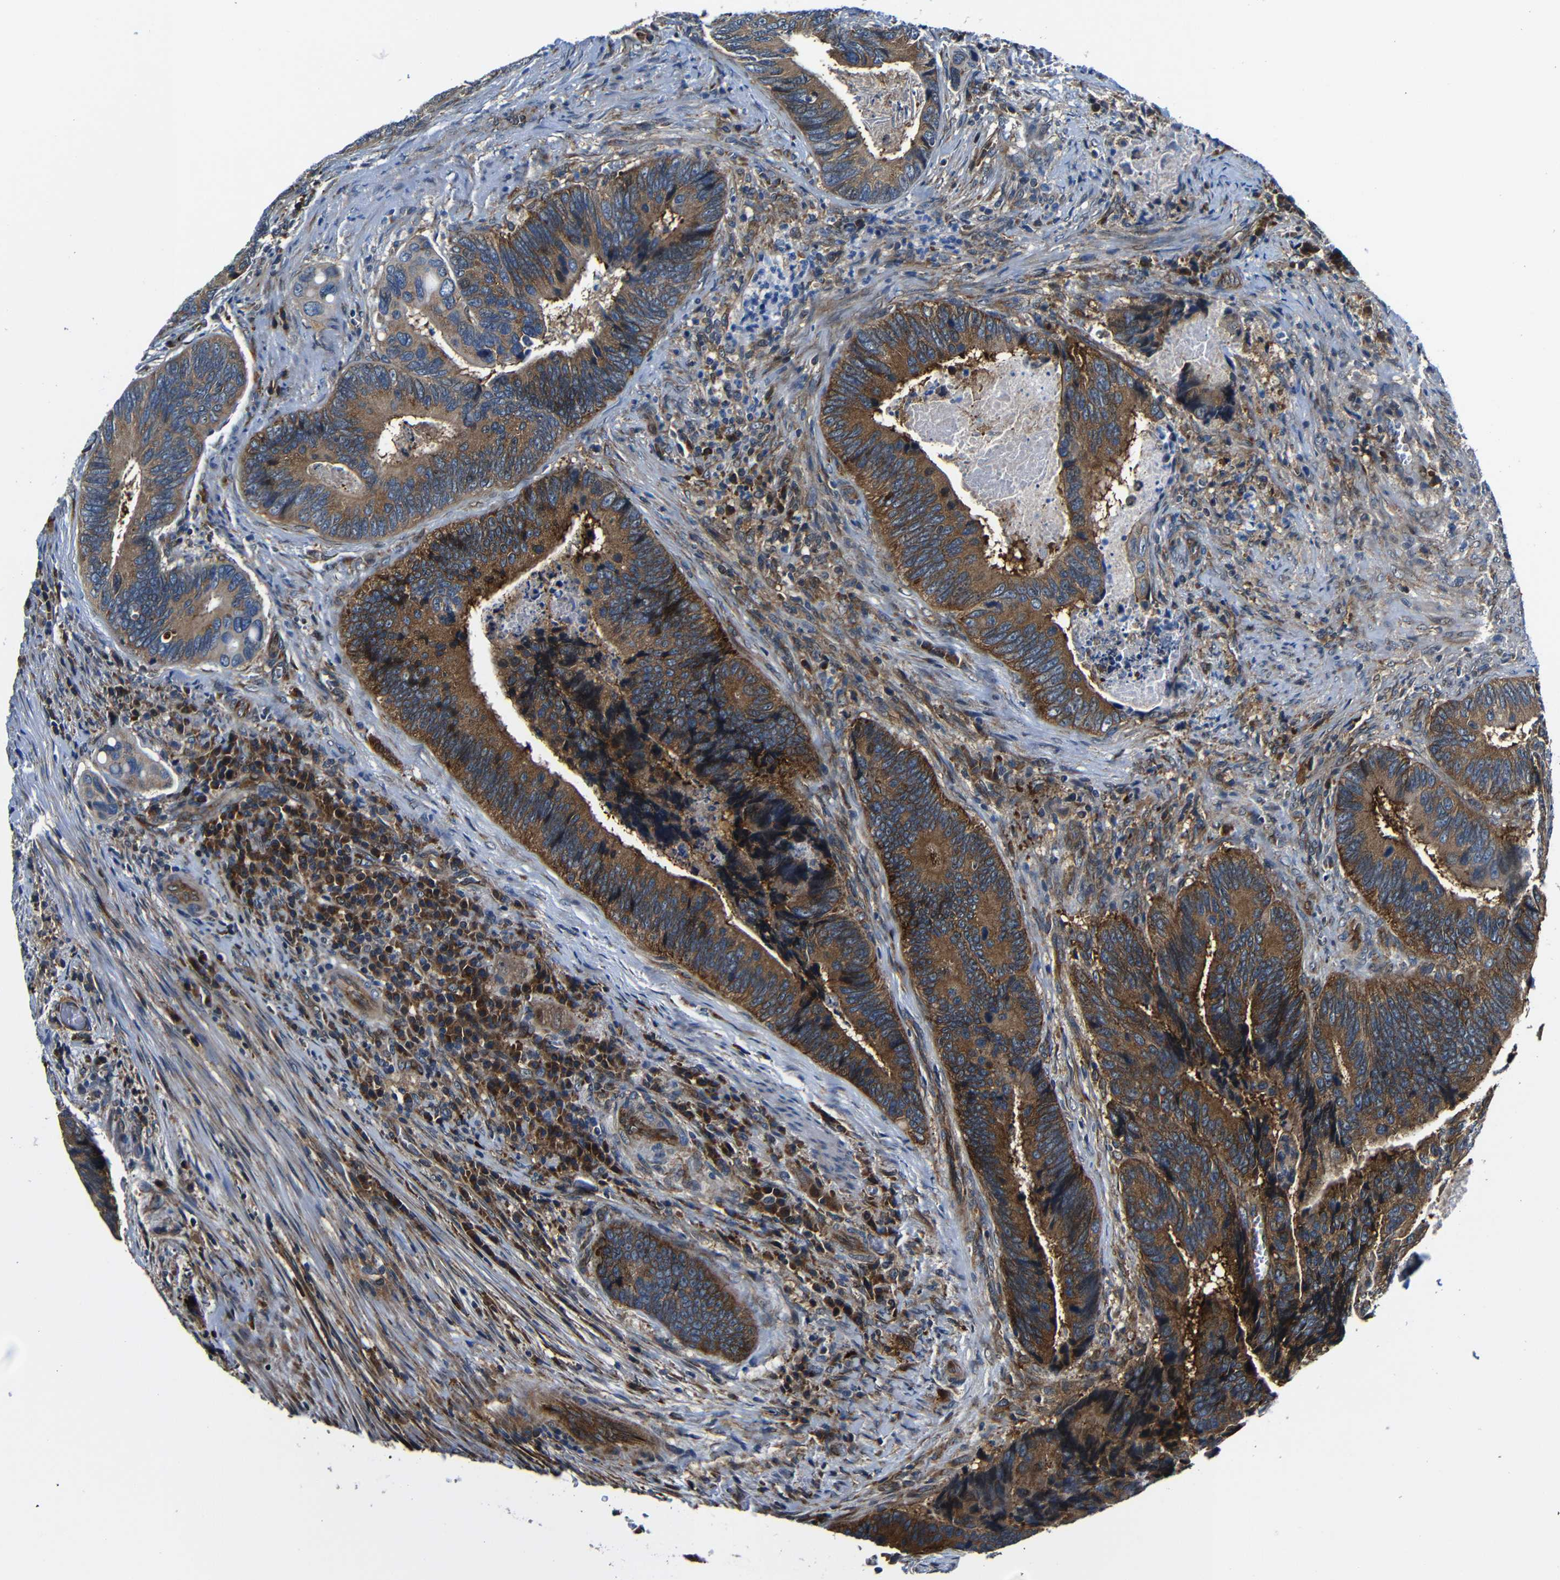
{"staining": {"intensity": "strong", "quantity": ">75%", "location": "cytoplasmic/membranous"}, "tissue": "colorectal cancer", "cell_type": "Tumor cells", "image_type": "cancer", "snomed": [{"axis": "morphology", "description": "Inflammation, NOS"}, {"axis": "morphology", "description": "Adenocarcinoma, NOS"}, {"axis": "topography", "description": "Colon"}], "caption": "A photomicrograph showing strong cytoplasmic/membranous expression in approximately >75% of tumor cells in colorectal adenocarcinoma, as visualized by brown immunohistochemical staining.", "gene": "ABCE1", "patient": {"sex": "male", "age": 72}}